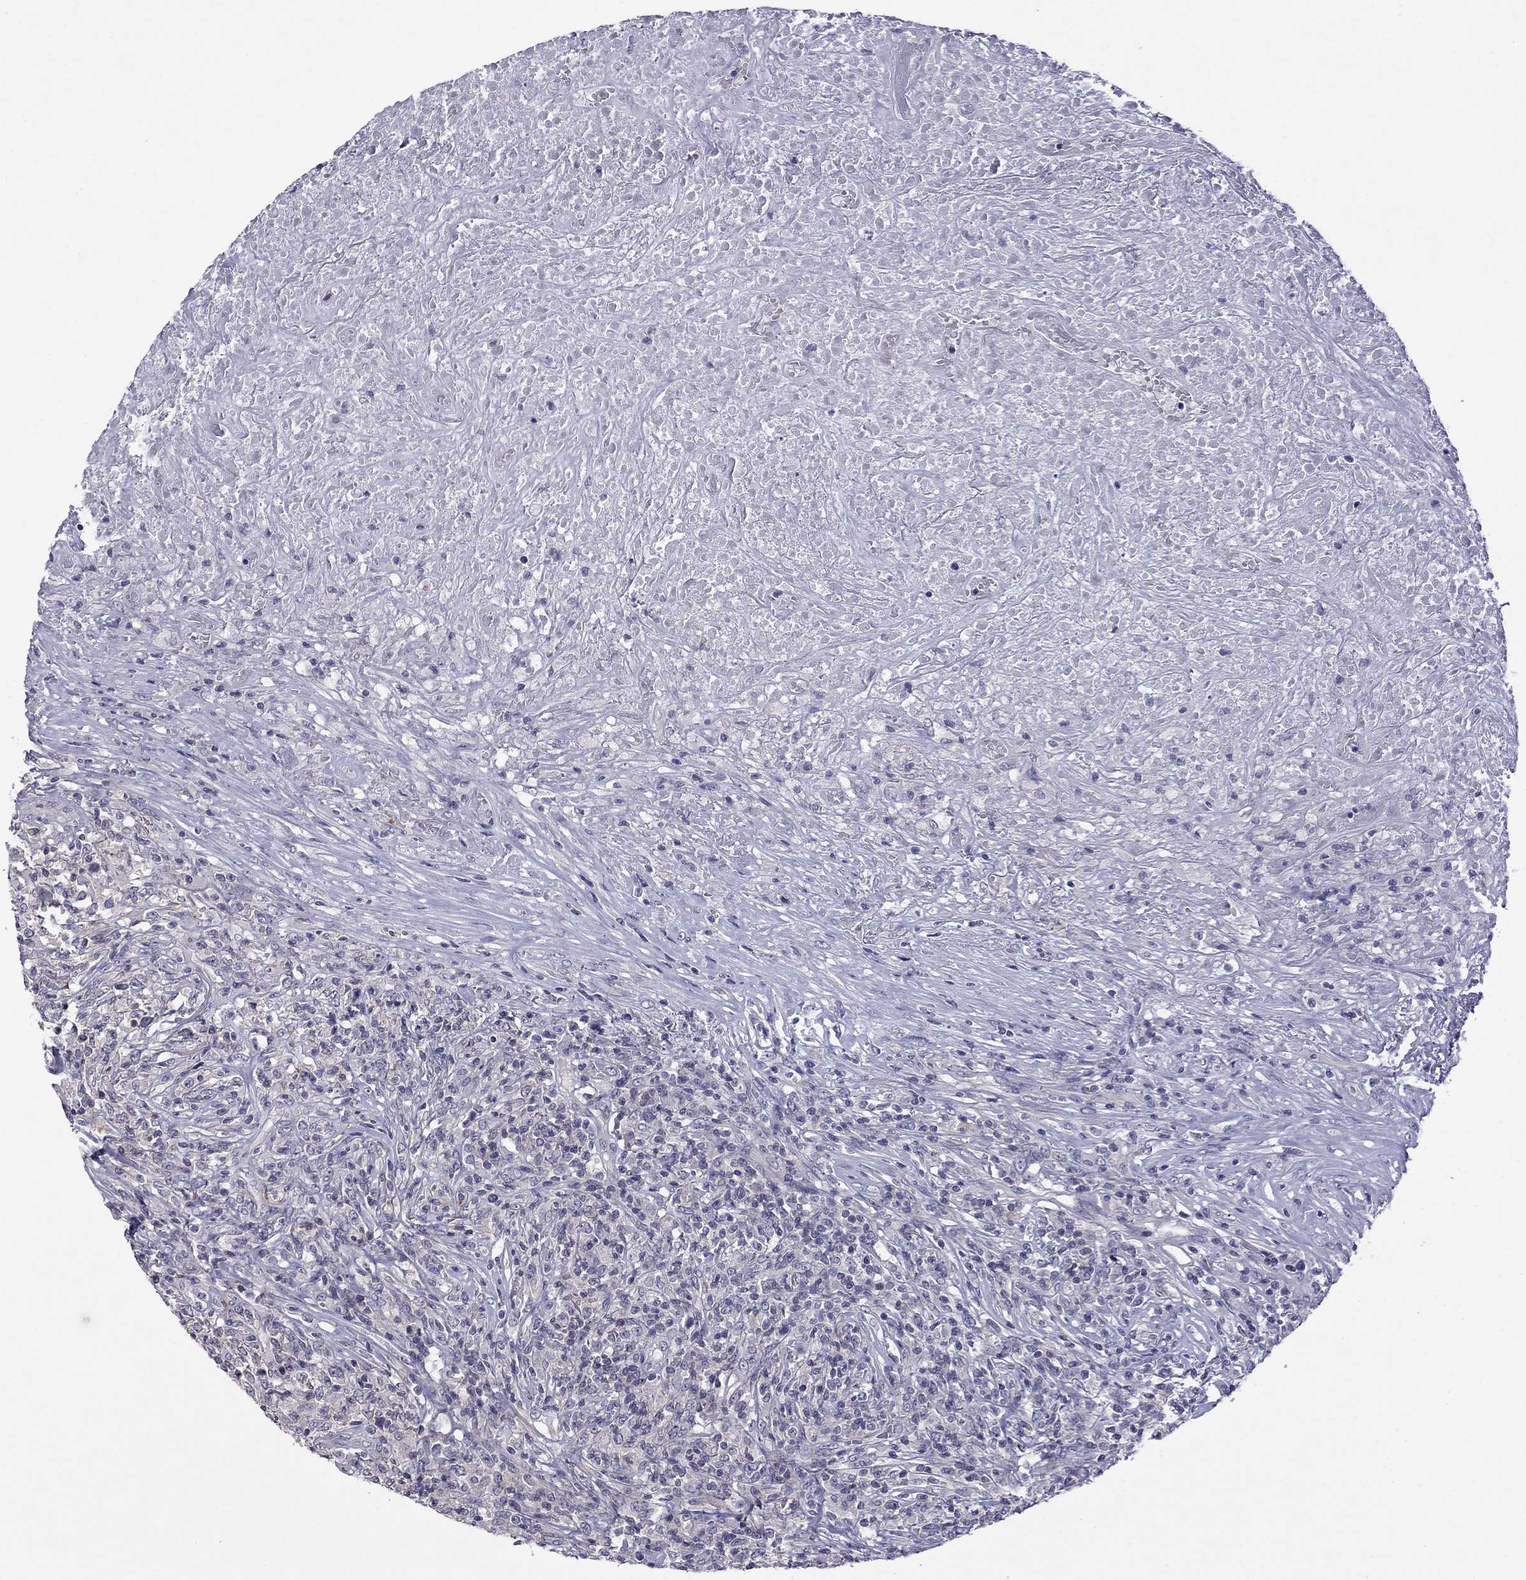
{"staining": {"intensity": "negative", "quantity": "none", "location": "none"}, "tissue": "lymphoma", "cell_type": "Tumor cells", "image_type": "cancer", "snomed": [{"axis": "morphology", "description": "Malignant lymphoma, non-Hodgkin's type, High grade"}, {"axis": "topography", "description": "Lung"}], "caption": "Tumor cells show no significant positivity in high-grade malignant lymphoma, non-Hodgkin's type.", "gene": "PRR18", "patient": {"sex": "male", "age": 79}}